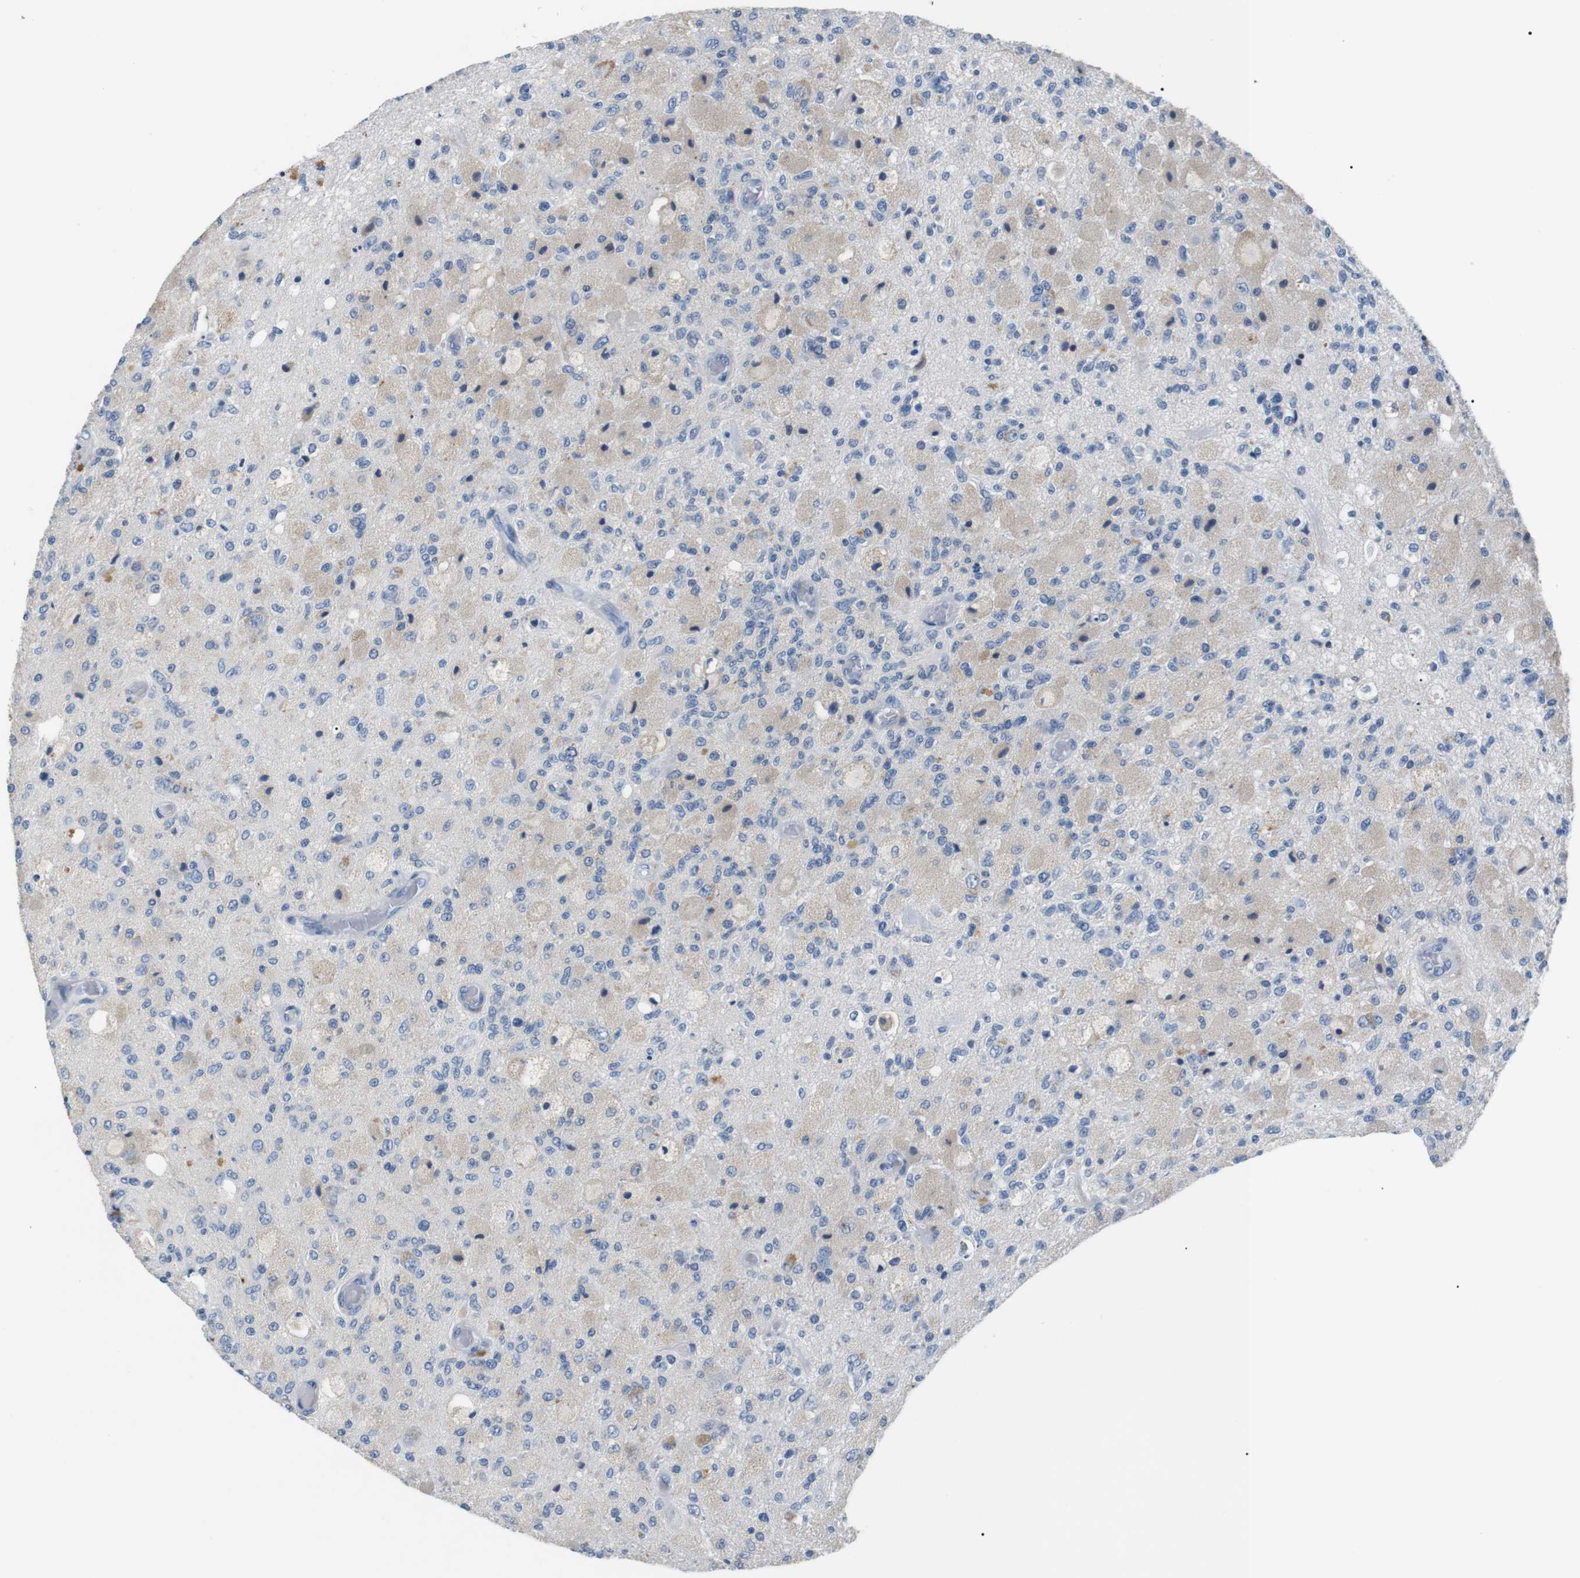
{"staining": {"intensity": "weak", "quantity": "25%-75%", "location": "cytoplasmic/membranous"}, "tissue": "glioma", "cell_type": "Tumor cells", "image_type": "cancer", "snomed": [{"axis": "morphology", "description": "Normal tissue, NOS"}, {"axis": "morphology", "description": "Glioma, malignant, High grade"}, {"axis": "topography", "description": "Cerebral cortex"}], "caption": "The immunohistochemical stain highlights weak cytoplasmic/membranous expression in tumor cells of malignant glioma (high-grade) tissue.", "gene": "FCGRT", "patient": {"sex": "male", "age": 77}}